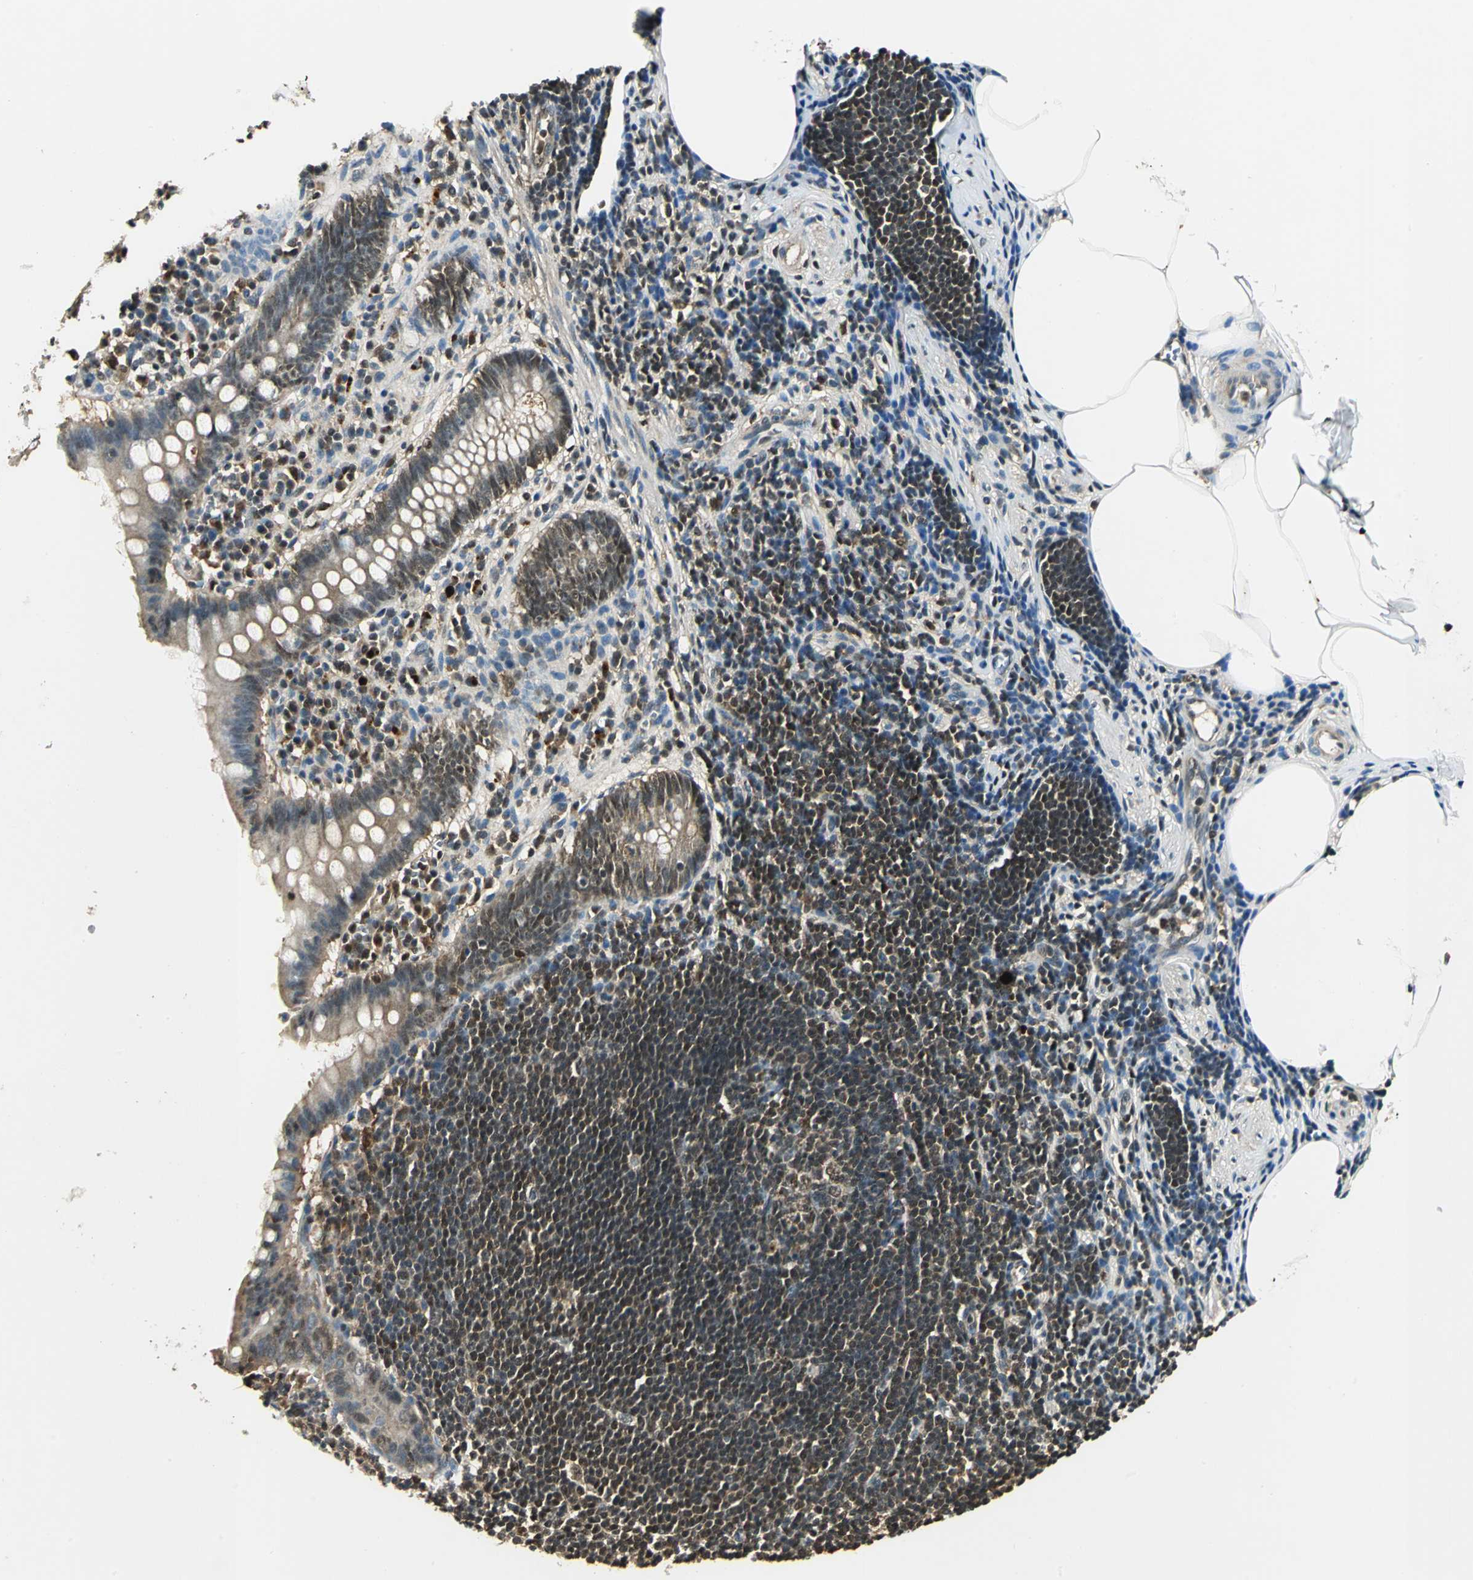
{"staining": {"intensity": "weak", "quantity": ">75%", "location": "cytoplasmic/membranous,nuclear"}, "tissue": "appendix", "cell_type": "Glandular cells", "image_type": "normal", "snomed": [{"axis": "morphology", "description": "Normal tissue, NOS"}, {"axis": "topography", "description": "Appendix"}], "caption": "Weak cytoplasmic/membranous,nuclear protein expression is seen in approximately >75% of glandular cells in appendix.", "gene": "PPP1R13L", "patient": {"sex": "female", "age": 50}}